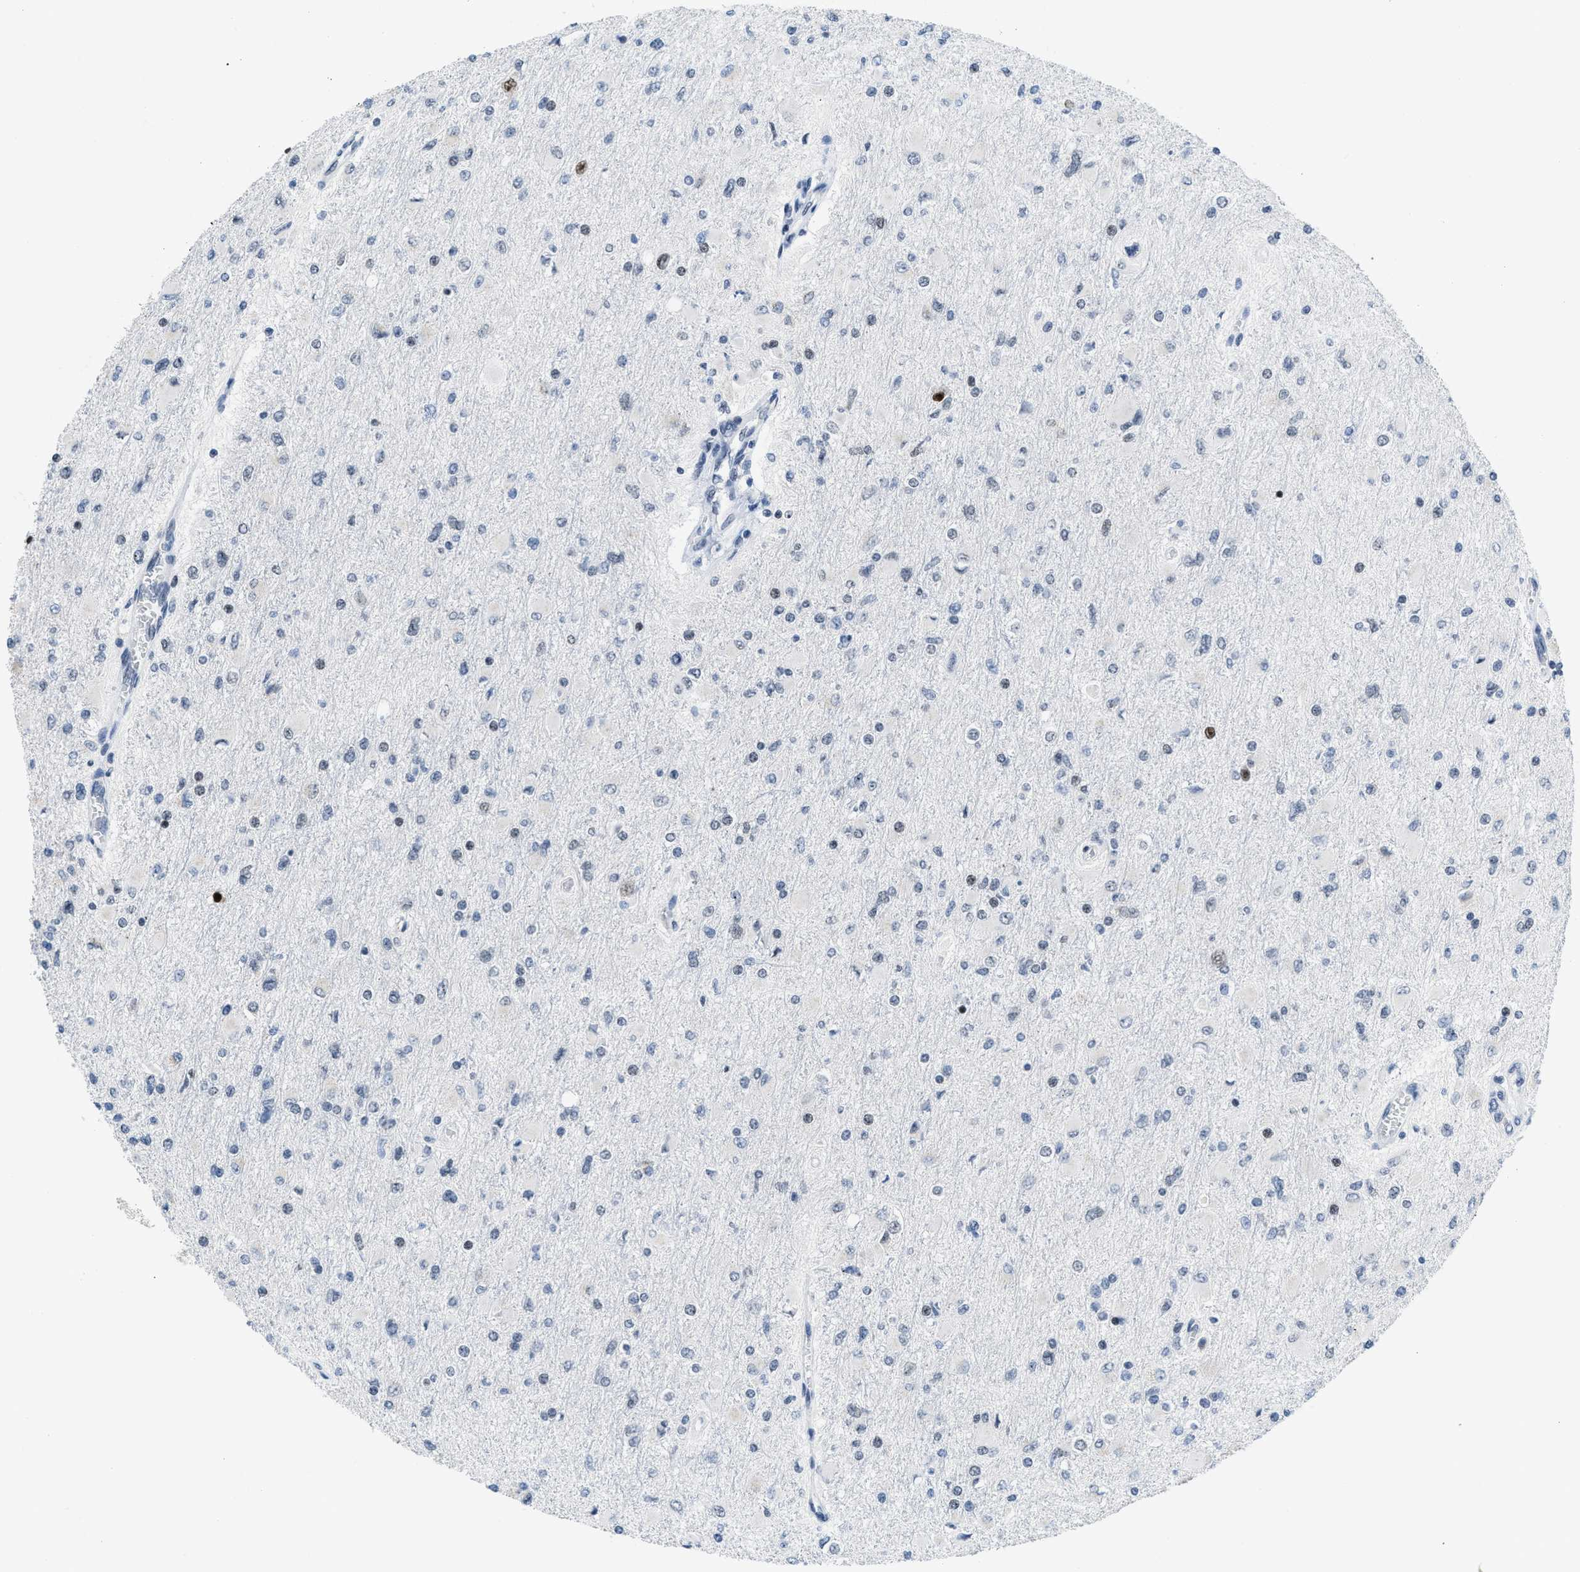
{"staining": {"intensity": "negative", "quantity": "none", "location": "none"}, "tissue": "glioma", "cell_type": "Tumor cells", "image_type": "cancer", "snomed": [{"axis": "morphology", "description": "Glioma, malignant, High grade"}, {"axis": "topography", "description": "Cerebral cortex"}], "caption": "IHC micrograph of human glioma stained for a protein (brown), which shows no positivity in tumor cells. (DAB immunohistochemistry (IHC), high magnification).", "gene": "TERF2IP", "patient": {"sex": "female", "age": 36}}